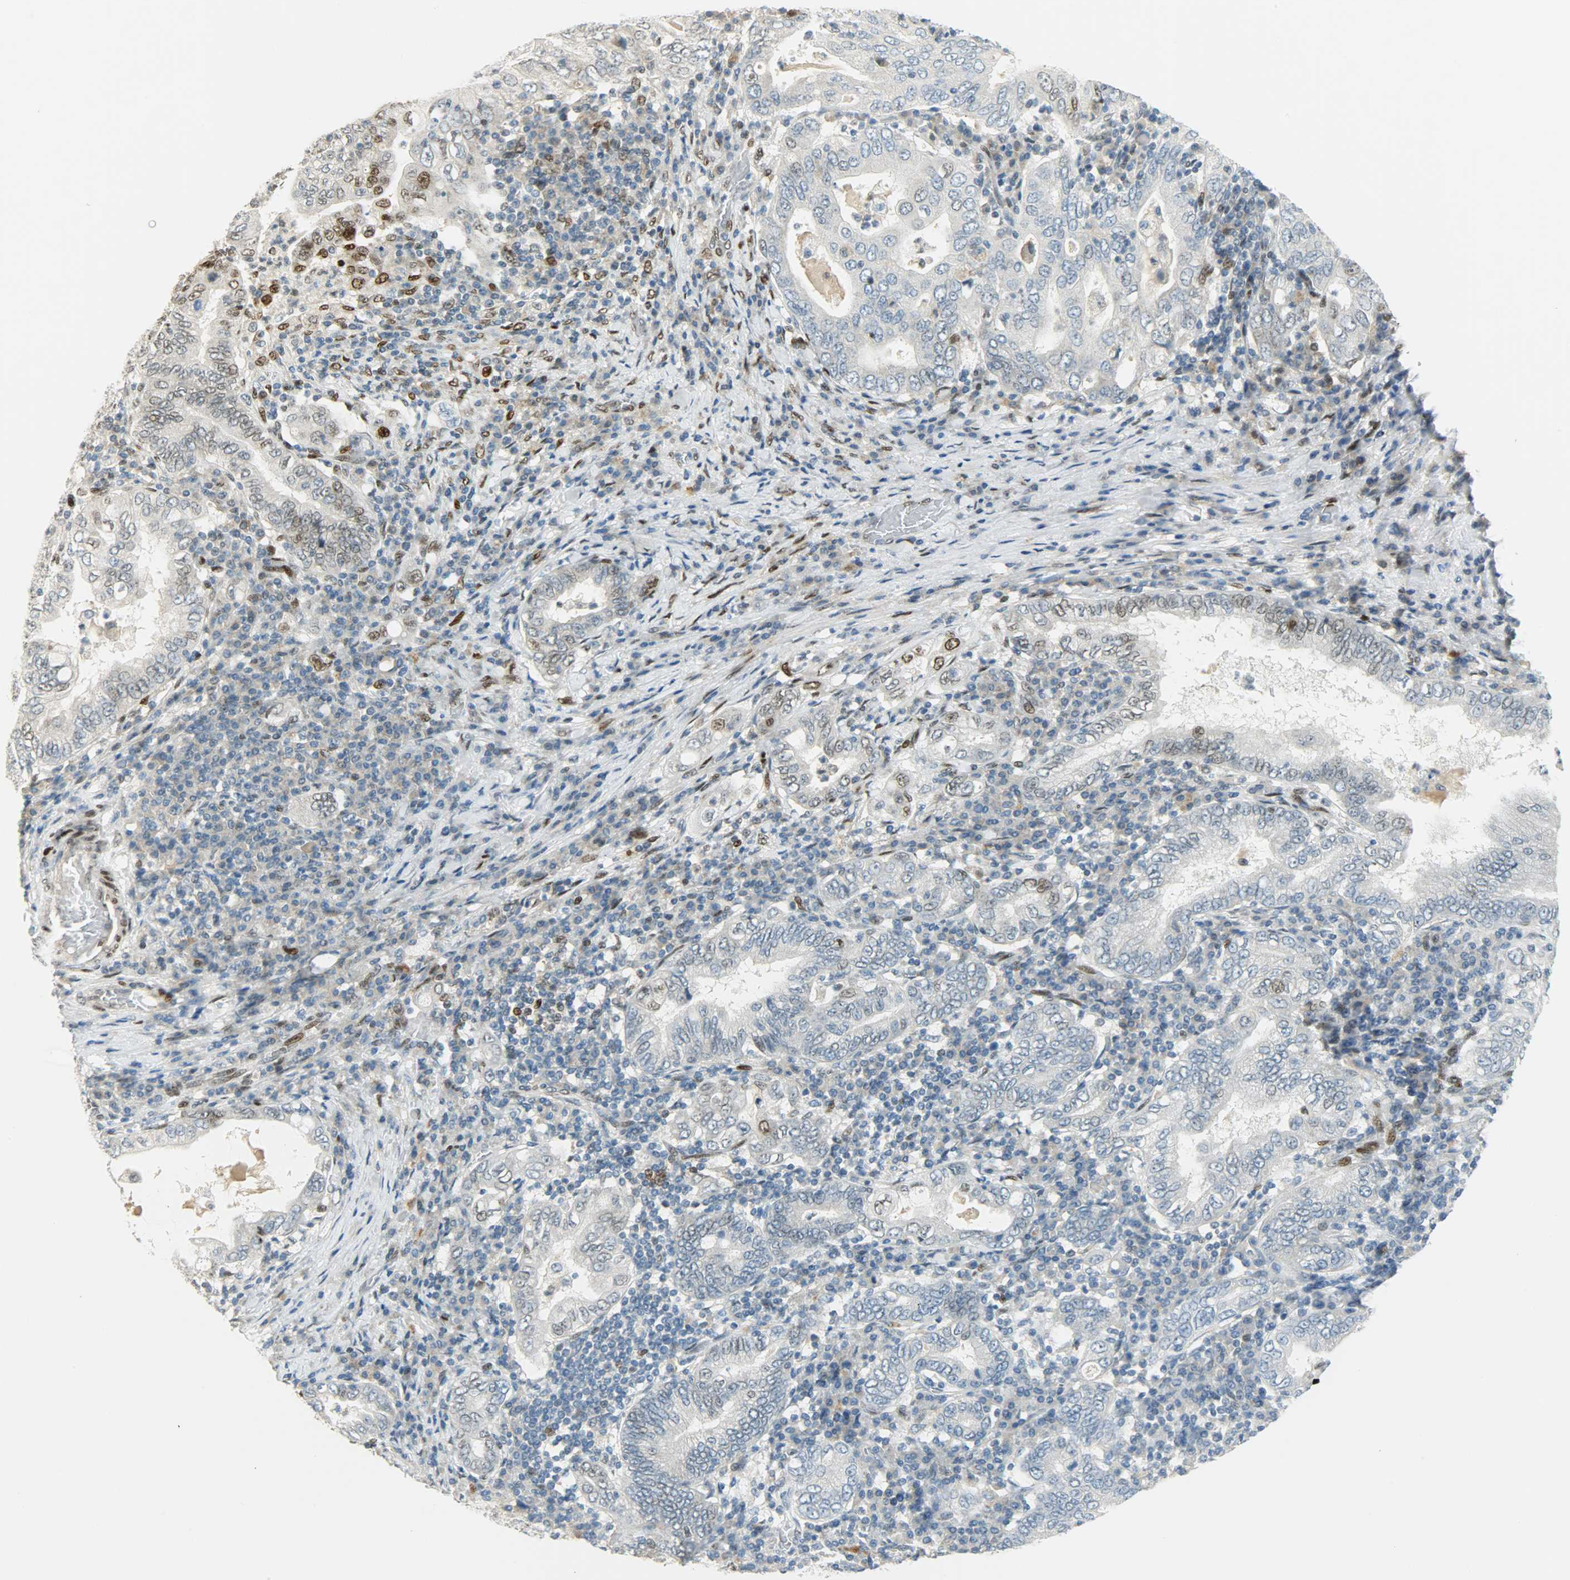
{"staining": {"intensity": "negative", "quantity": "none", "location": "none"}, "tissue": "stomach cancer", "cell_type": "Tumor cells", "image_type": "cancer", "snomed": [{"axis": "morphology", "description": "Normal tissue, NOS"}, {"axis": "morphology", "description": "Adenocarcinoma, NOS"}, {"axis": "topography", "description": "Esophagus"}, {"axis": "topography", "description": "Stomach, upper"}, {"axis": "topography", "description": "Peripheral nerve tissue"}], "caption": "An image of human adenocarcinoma (stomach) is negative for staining in tumor cells.", "gene": "JUNB", "patient": {"sex": "male", "age": 62}}